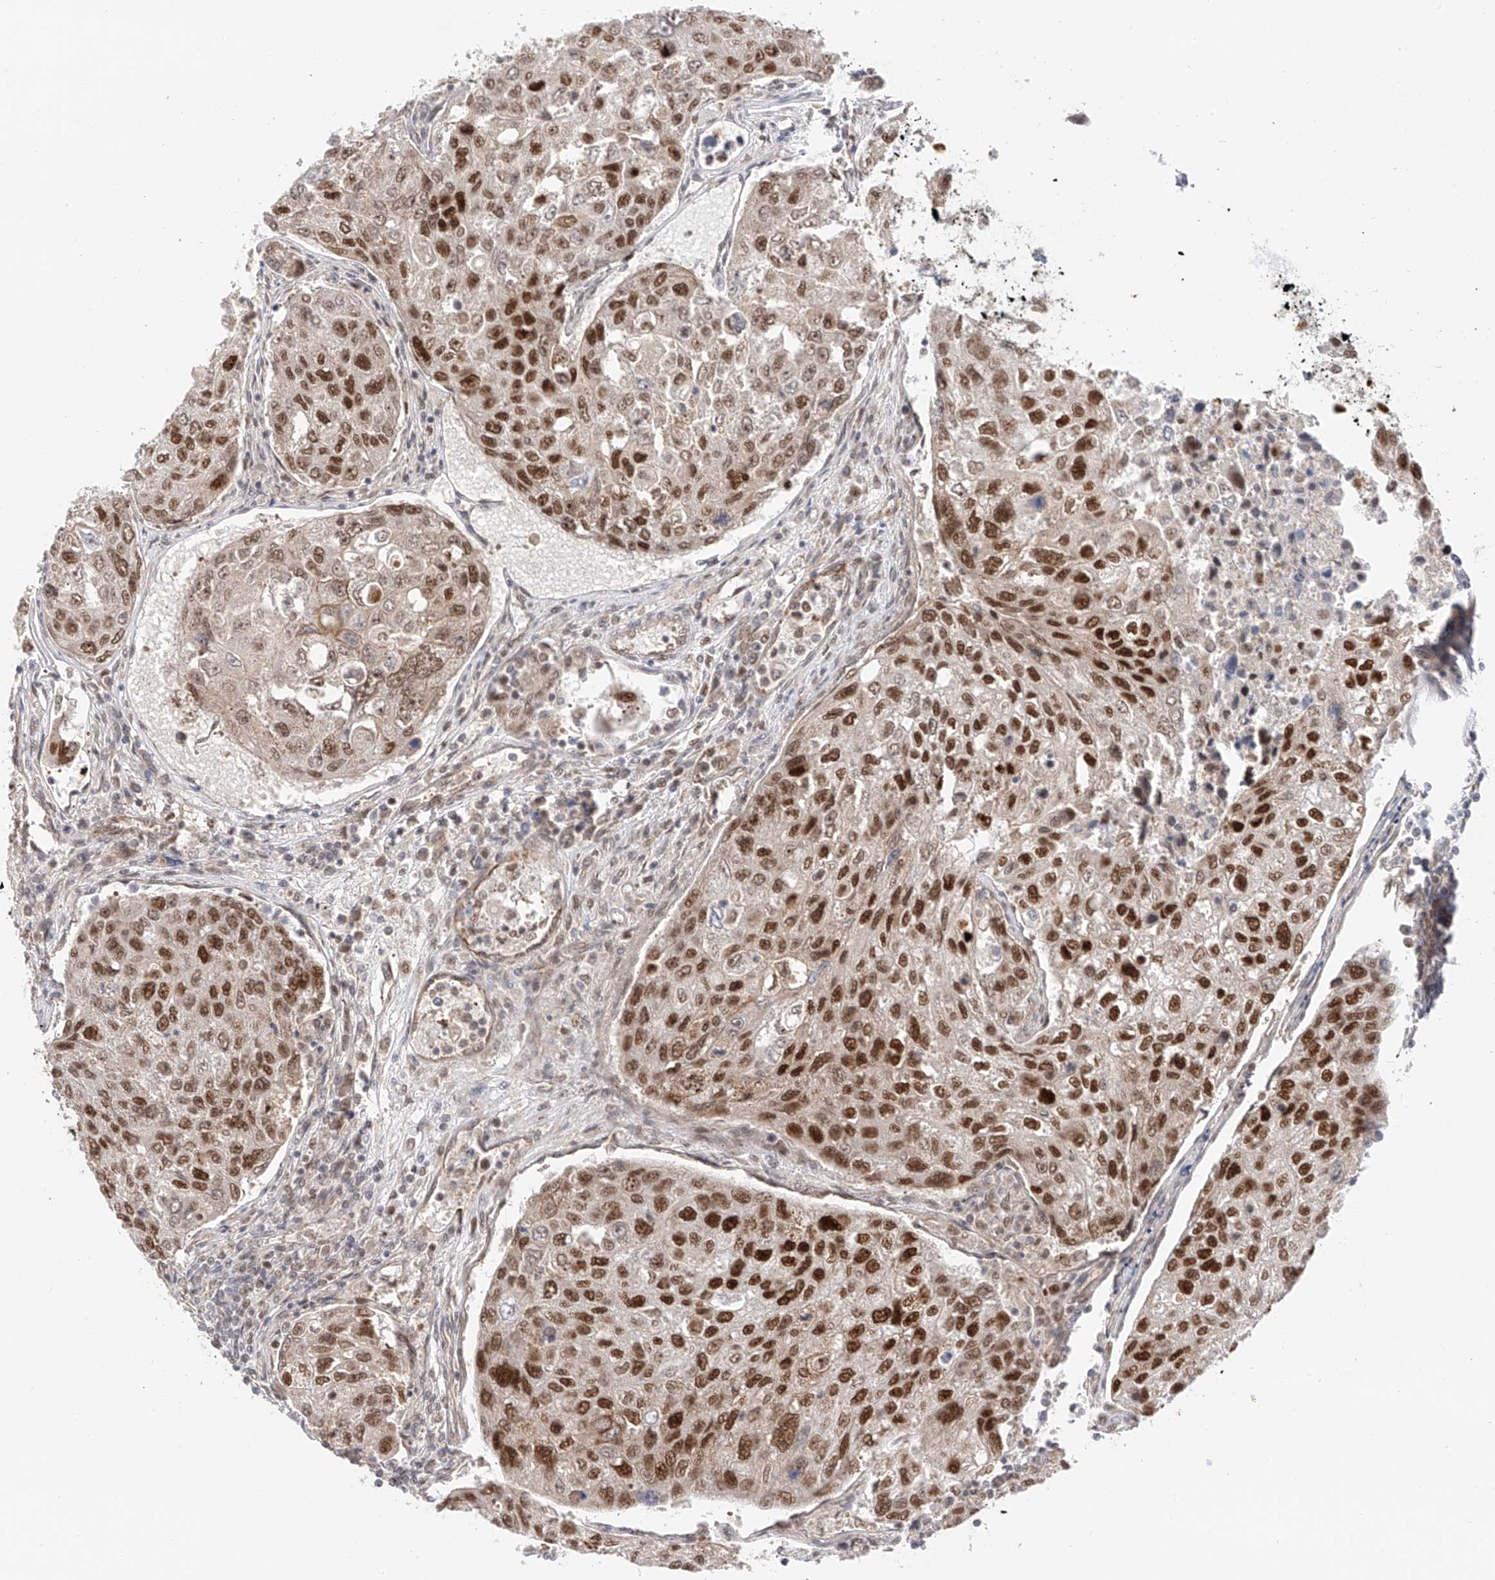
{"staining": {"intensity": "strong", "quantity": ">75%", "location": "nuclear"}, "tissue": "urothelial cancer", "cell_type": "Tumor cells", "image_type": "cancer", "snomed": [{"axis": "morphology", "description": "Urothelial carcinoma, High grade"}, {"axis": "topography", "description": "Lymph node"}, {"axis": "topography", "description": "Urinary bladder"}], "caption": "Protein staining displays strong nuclear positivity in about >75% of tumor cells in high-grade urothelial carcinoma.", "gene": "POGK", "patient": {"sex": "male", "age": 51}}